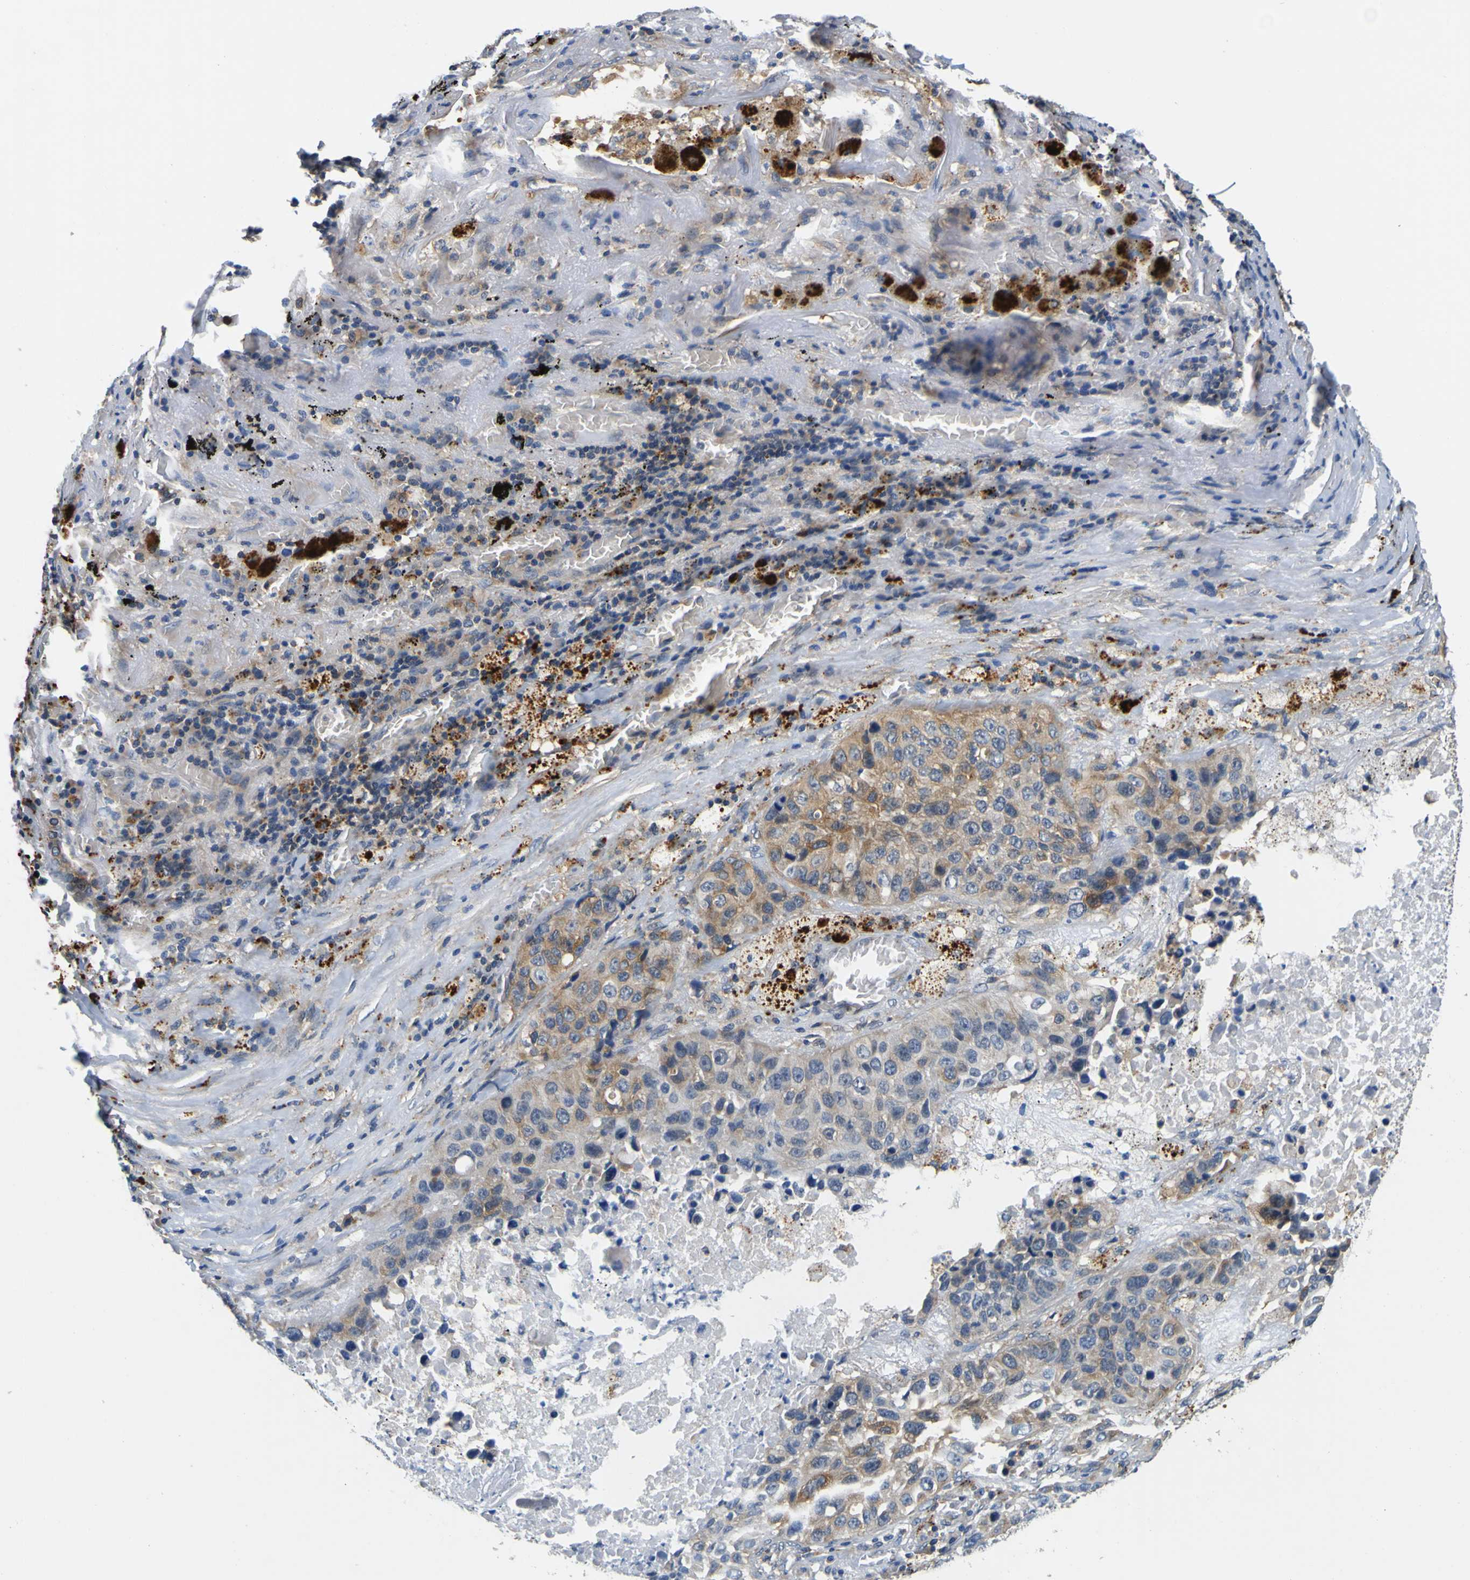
{"staining": {"intensity": "moderate", "quantity": ">75%", "location": "cytoplasmic/membranous"}, "tissue": "lung cancer", "cell_type": "Tumor cells", "image_type": "cancer", "snomed": [{"axis": "morphology", "description": "Squamous cell carcinoma, NOS"}, {"axis": "topography", "description": "Lung"}], "caption": "Immunohistochemistry of human lung cancer (squamous cell carcinoma) exhibits medium levels of moderate cytoplasmic/membranous staining in about >75% of tumor cells. (brown staining indicates protein expression, while blue staining denotes nuclei).", "gene": "TNIK", "patient": {"sex": "male", "age": 57}}